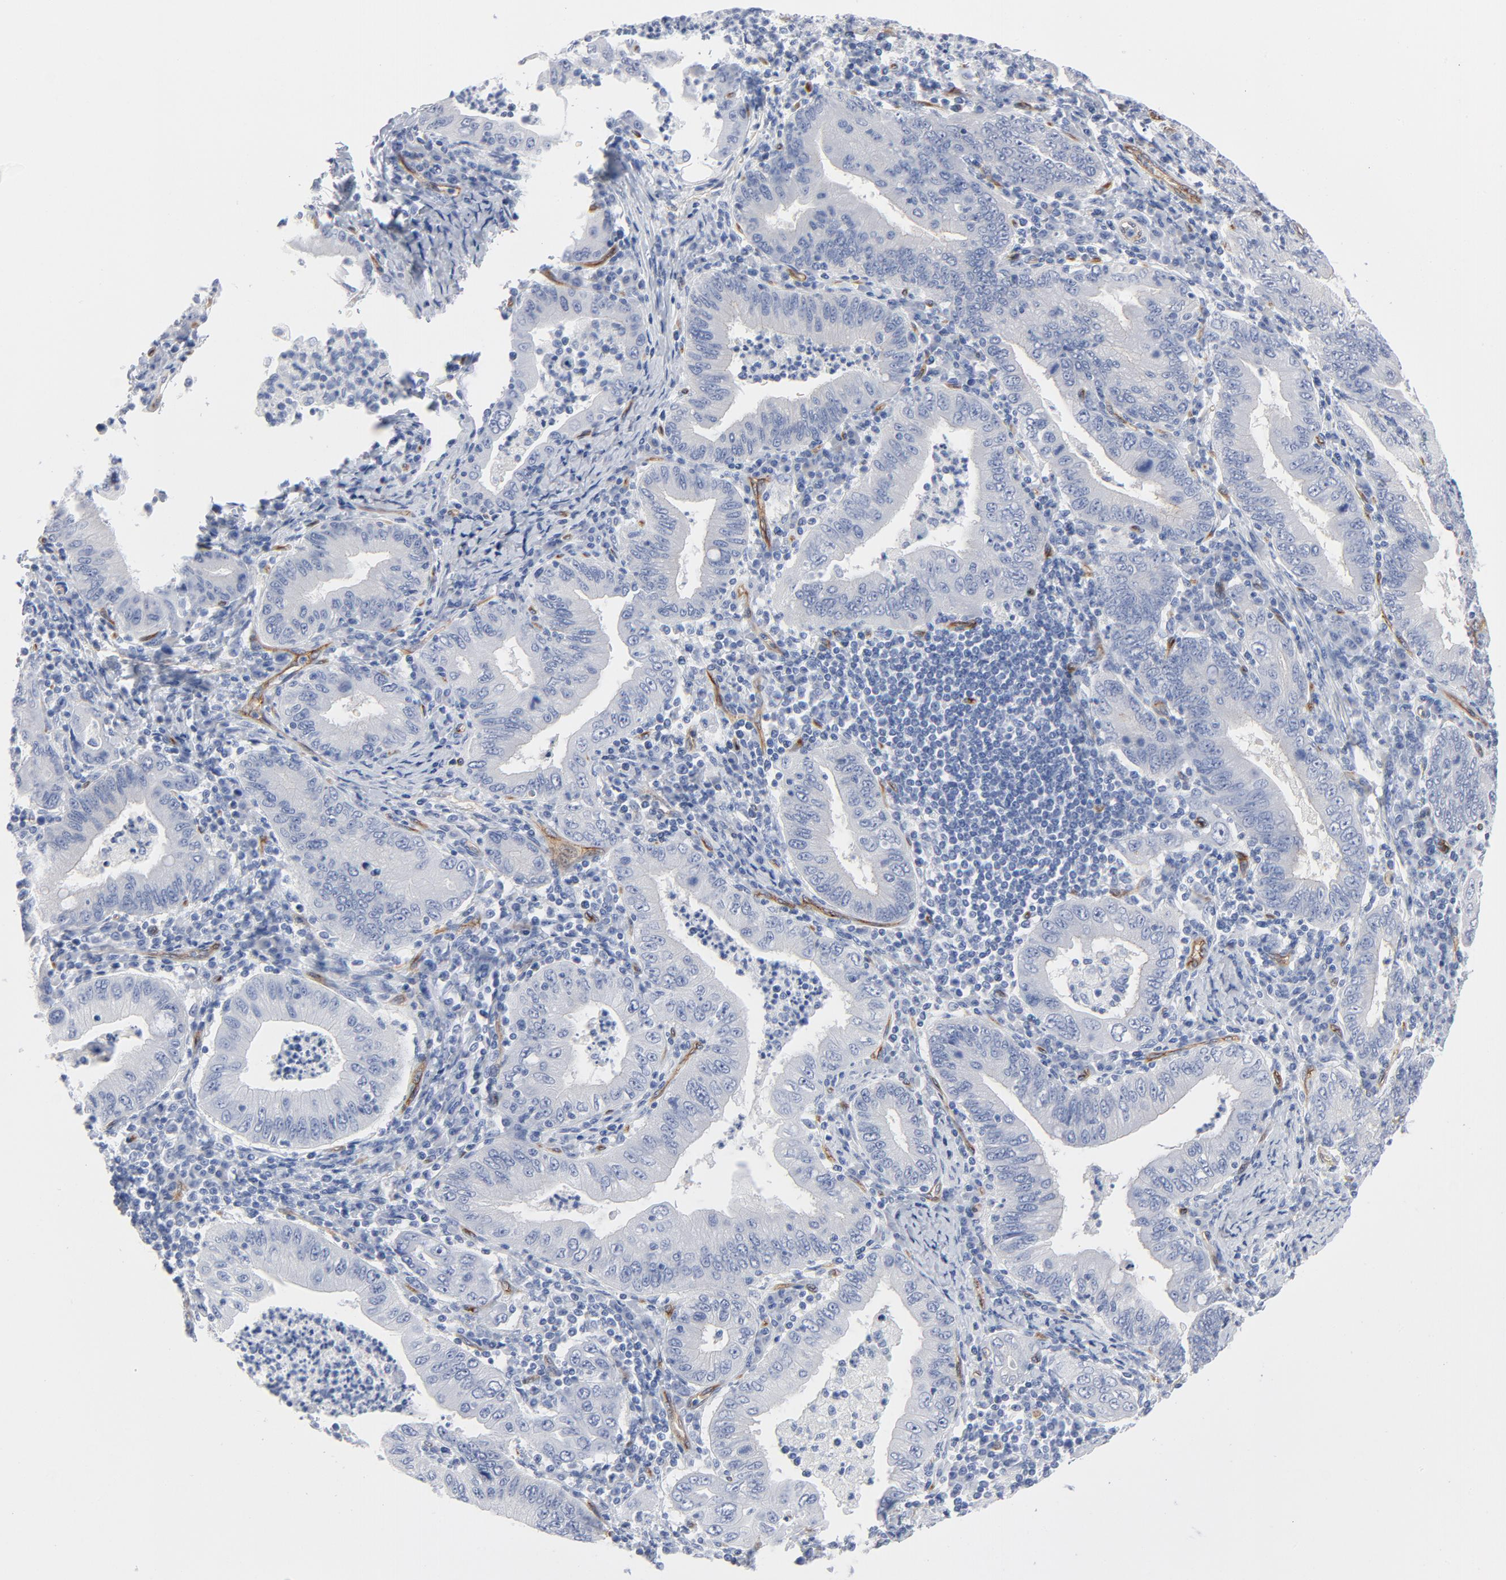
{"staining": {"intensity": "negative", "quantity": "none", "location": "none"}, "tissue": "stomach cancer", "cell_type": "Tumor cells", "image_type": "cancer", "snomed": [{"axis": "morphology", "description": "Normal tissue, NOS"}, {"axis": "morphology", "description": "Adenocarcinoma, NOS"}, {"axis": "topography", "description": "Esophagus"}, {"axis": "topography", "description": "Stomach, upper"}, {"axis": "topography", "description": "Peripheral nerve tissue"}], "caption": "This is an immunohistochemistry (IHC) histopathology image of adenocarcinoma (stomach). There is no positivity in tumor cells.", "gene": "SHANK3", "patient": {"sex": "male", "age": 62}}